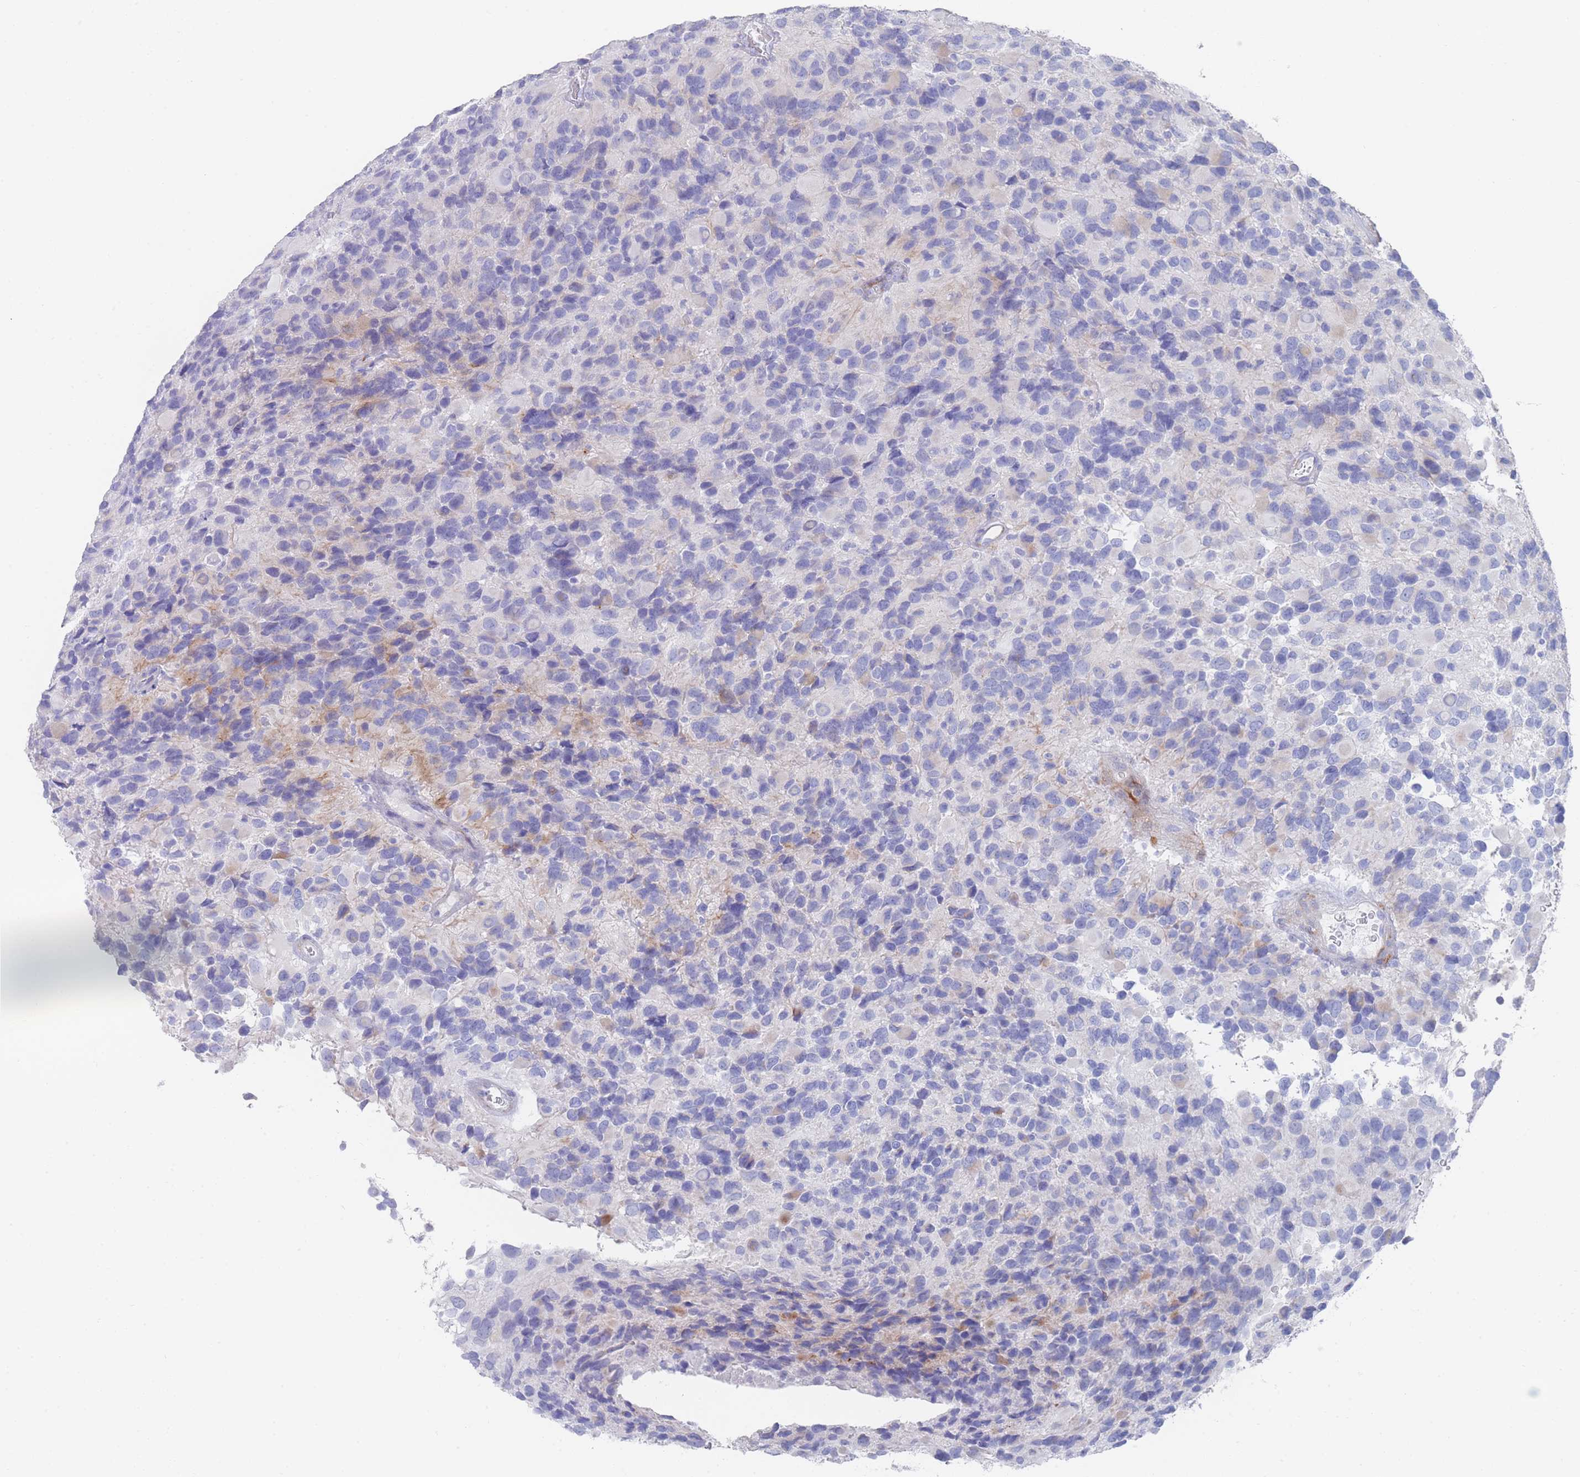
{"staining": {"intensity": "negative", "quantity": "none", "location": "none"}, "tissue": "glioma", "cell_type": "Tumor cells", "image_type": "cancer", "snomed": [{"axis": "morphology", "description": "Glioma, malignant, High grade"}, {"axis": "topography", "description": "Brain"}], "caption": "Tumor cells are negative for brown protein staining in glioma.", "gene": "LRRC37A", "patient": {"sex": "male", "age": 77}}